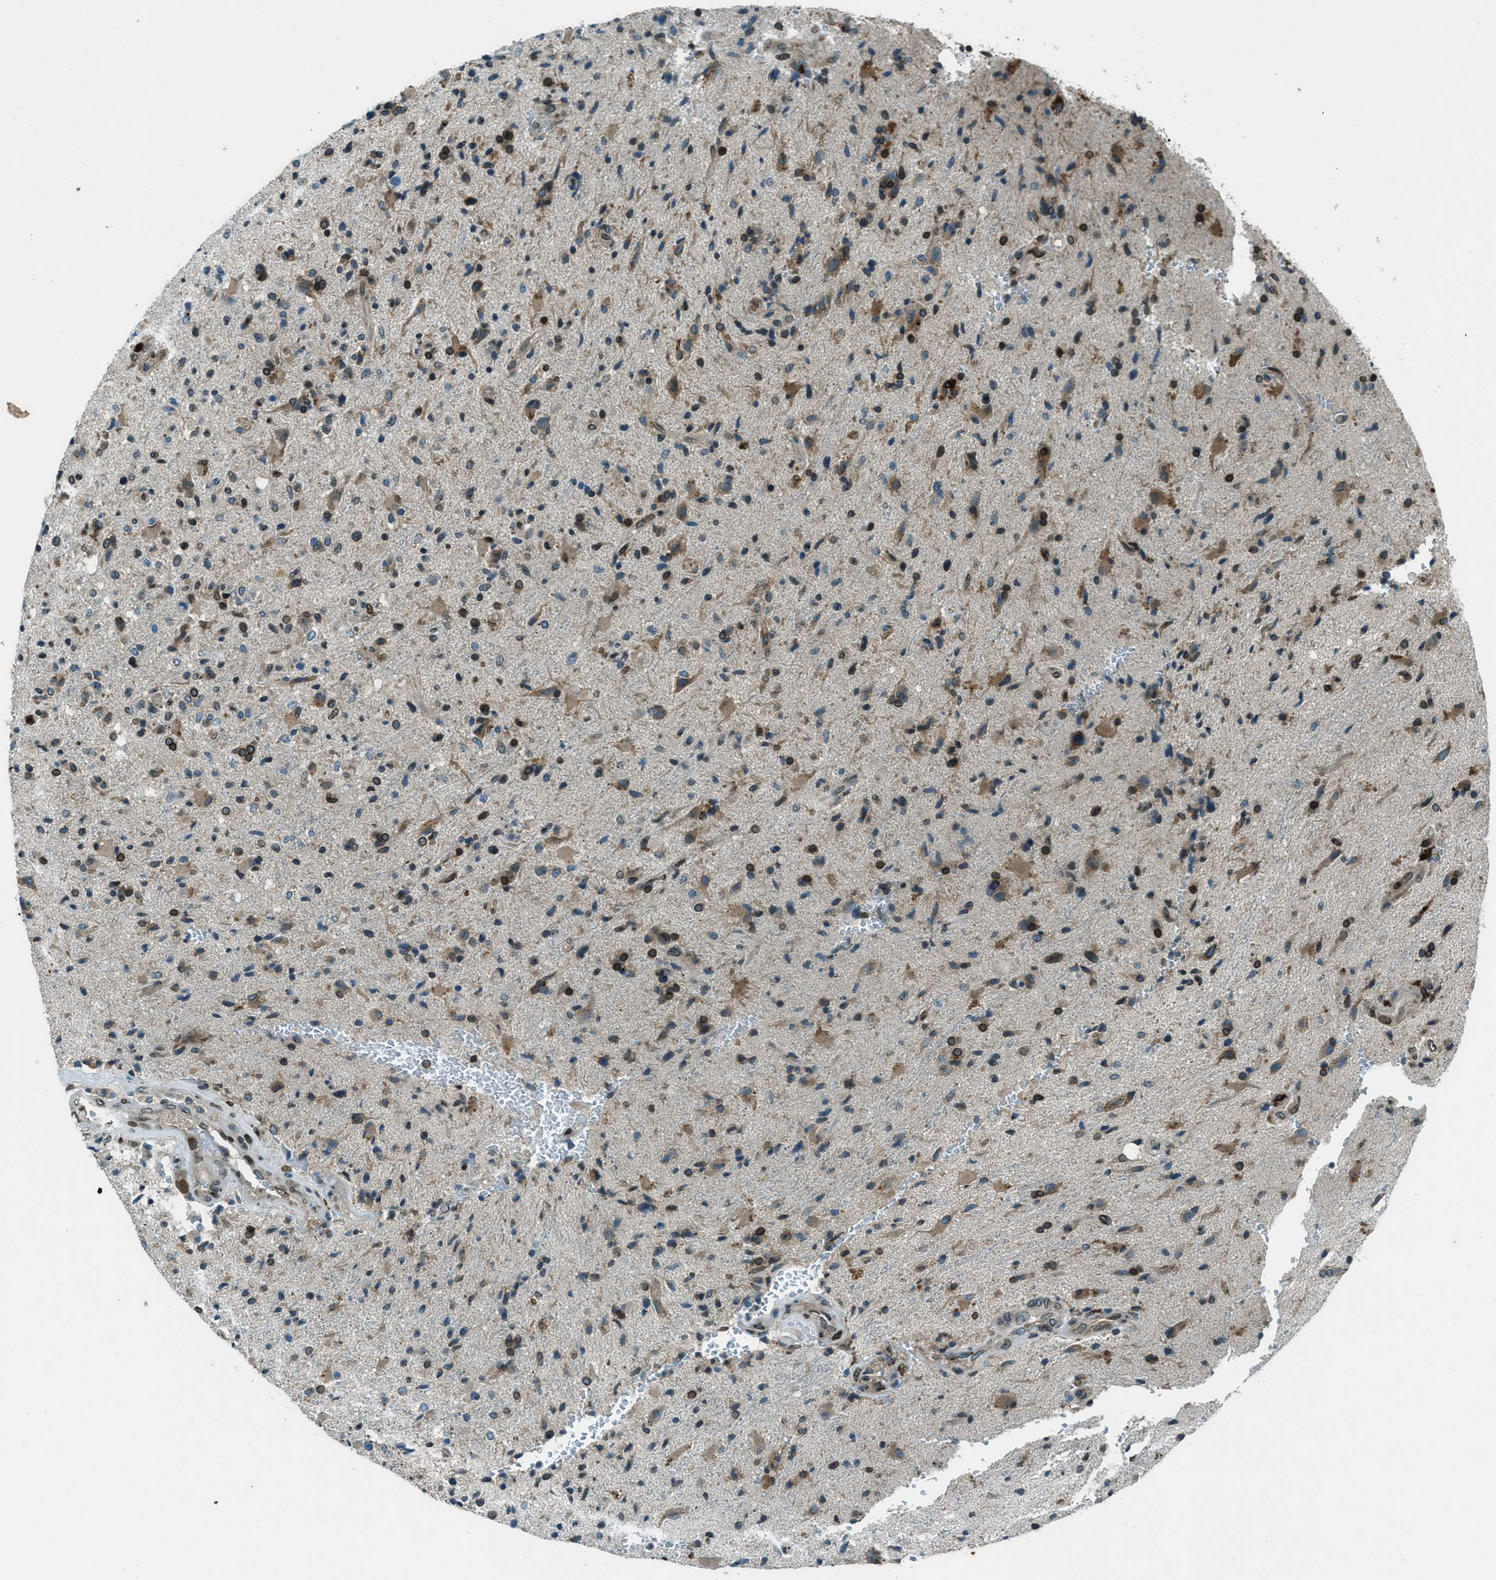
{"staining": {"intensity": "strong", "quantity": "25%-75%", "location": "cytoplasmic/membranous,nuclear"}, "tissue": "glioma", "cell_type": "Tumor cells", "image_type": "cancer", "snomed": [{"axis": "morphology", "description": "Glioma, malignant, High grade"}, {"axis": "topography", "description": "Brain"}], "caption": "Immunohistochemical staining of human glioma demonstrates high levels of strong cytoplasmic/membranous and nuclear positivity in approximately 25%-75% of tumor cells. The protein of interest is shown in brown color, while the nuclei are stained blue.", "gene": "LEMD2", "patient": {"sex": "male", "age": 72}}